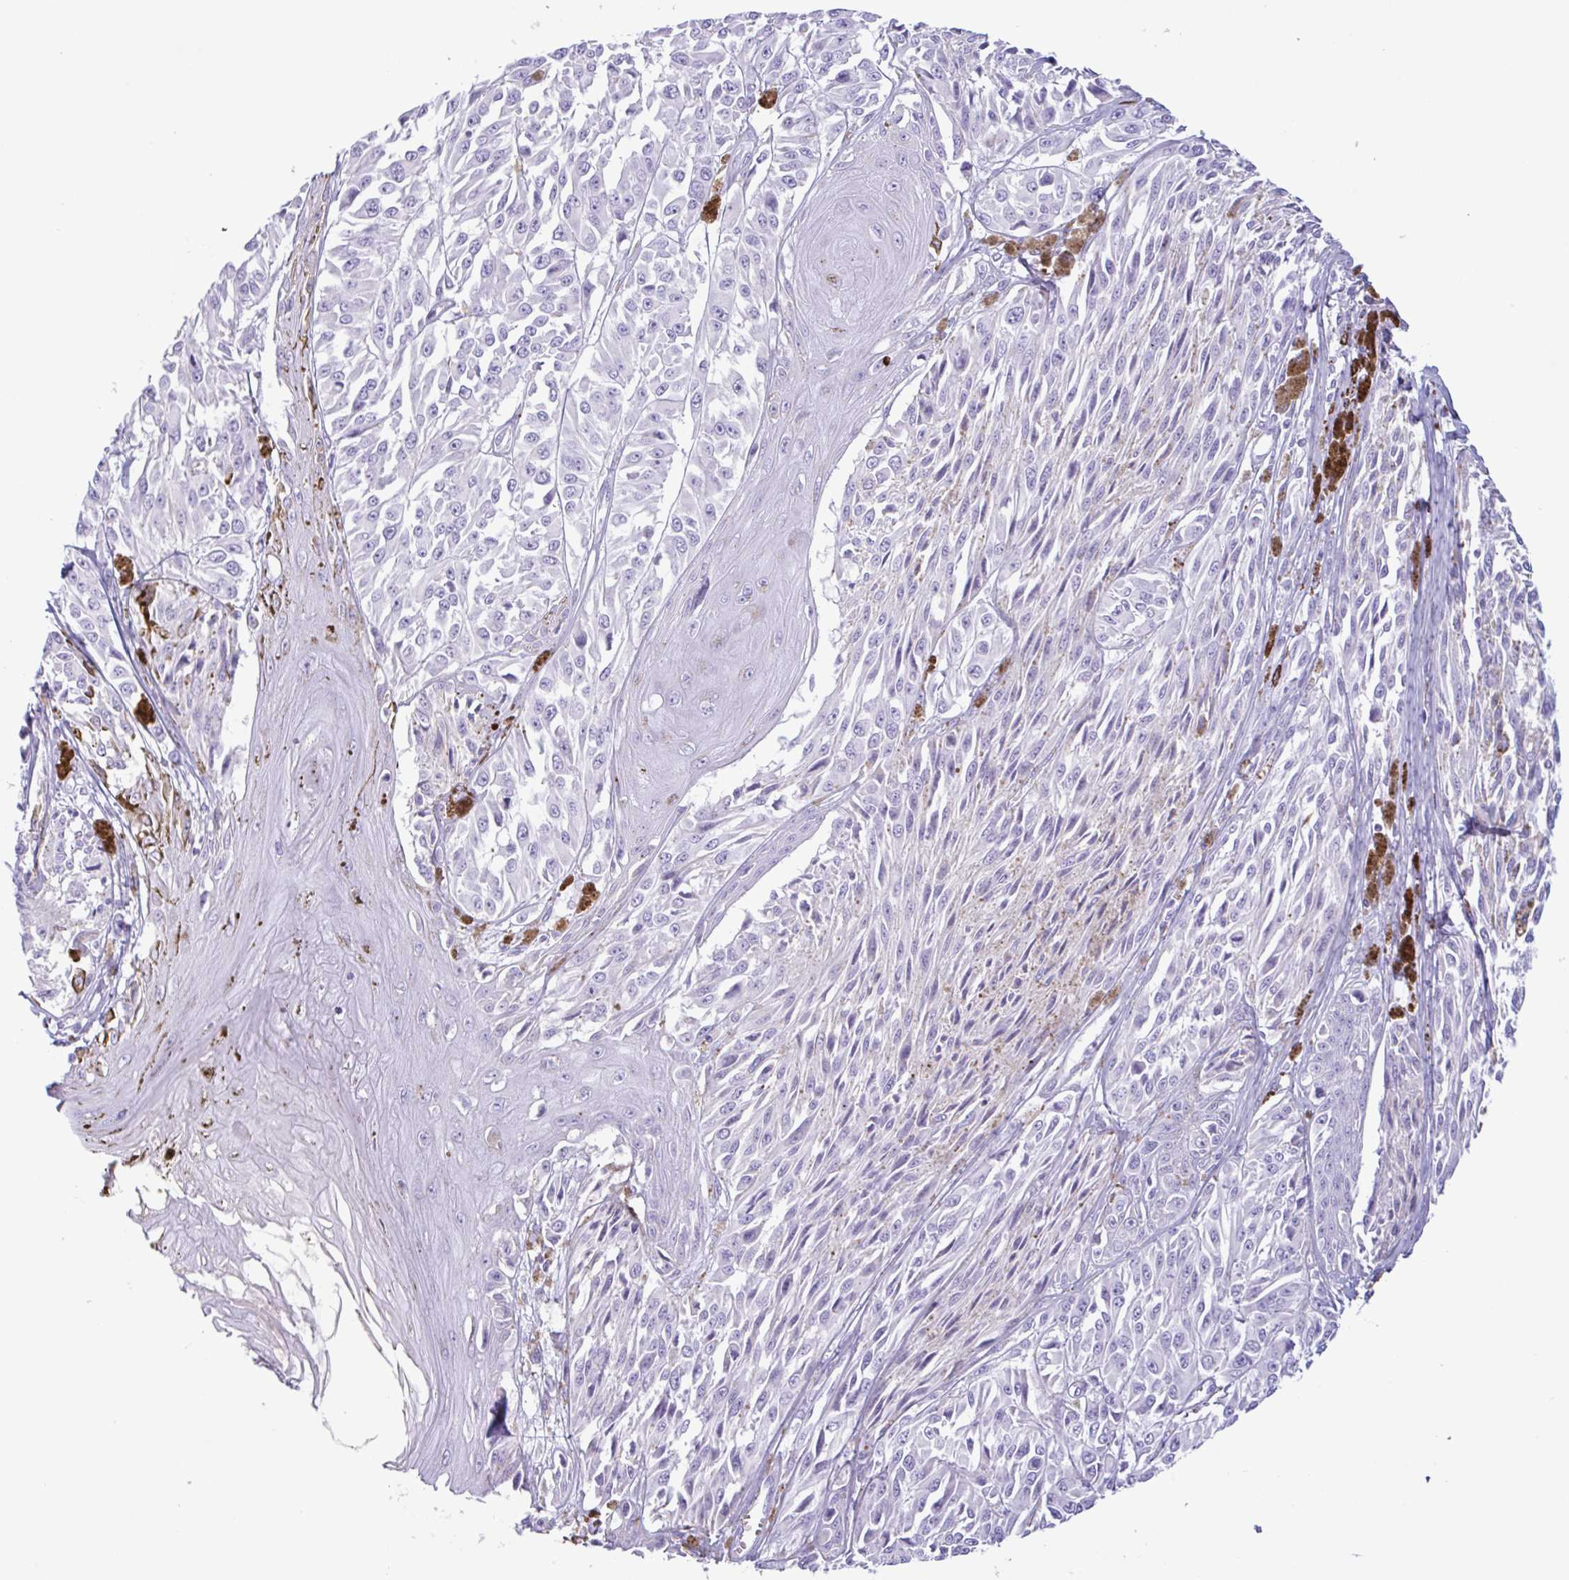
{"staining": {"intensity": "negative", "quantity": "none", "location": "none"}, "tissue": "melanoma", "cell_type": "Tumor cells", "image_type": "cancer", "snomed": [{"axis": "morphology", "description": "Malignant melanoma, NOS"}, {"axis": "topography", "description": "Skin"}], "caption": "Human melanoma stained for a protein using IHC shows no expression in tumor cells.", "gene": "CTSE", "patient": {"sex": "male", "age": 94}}